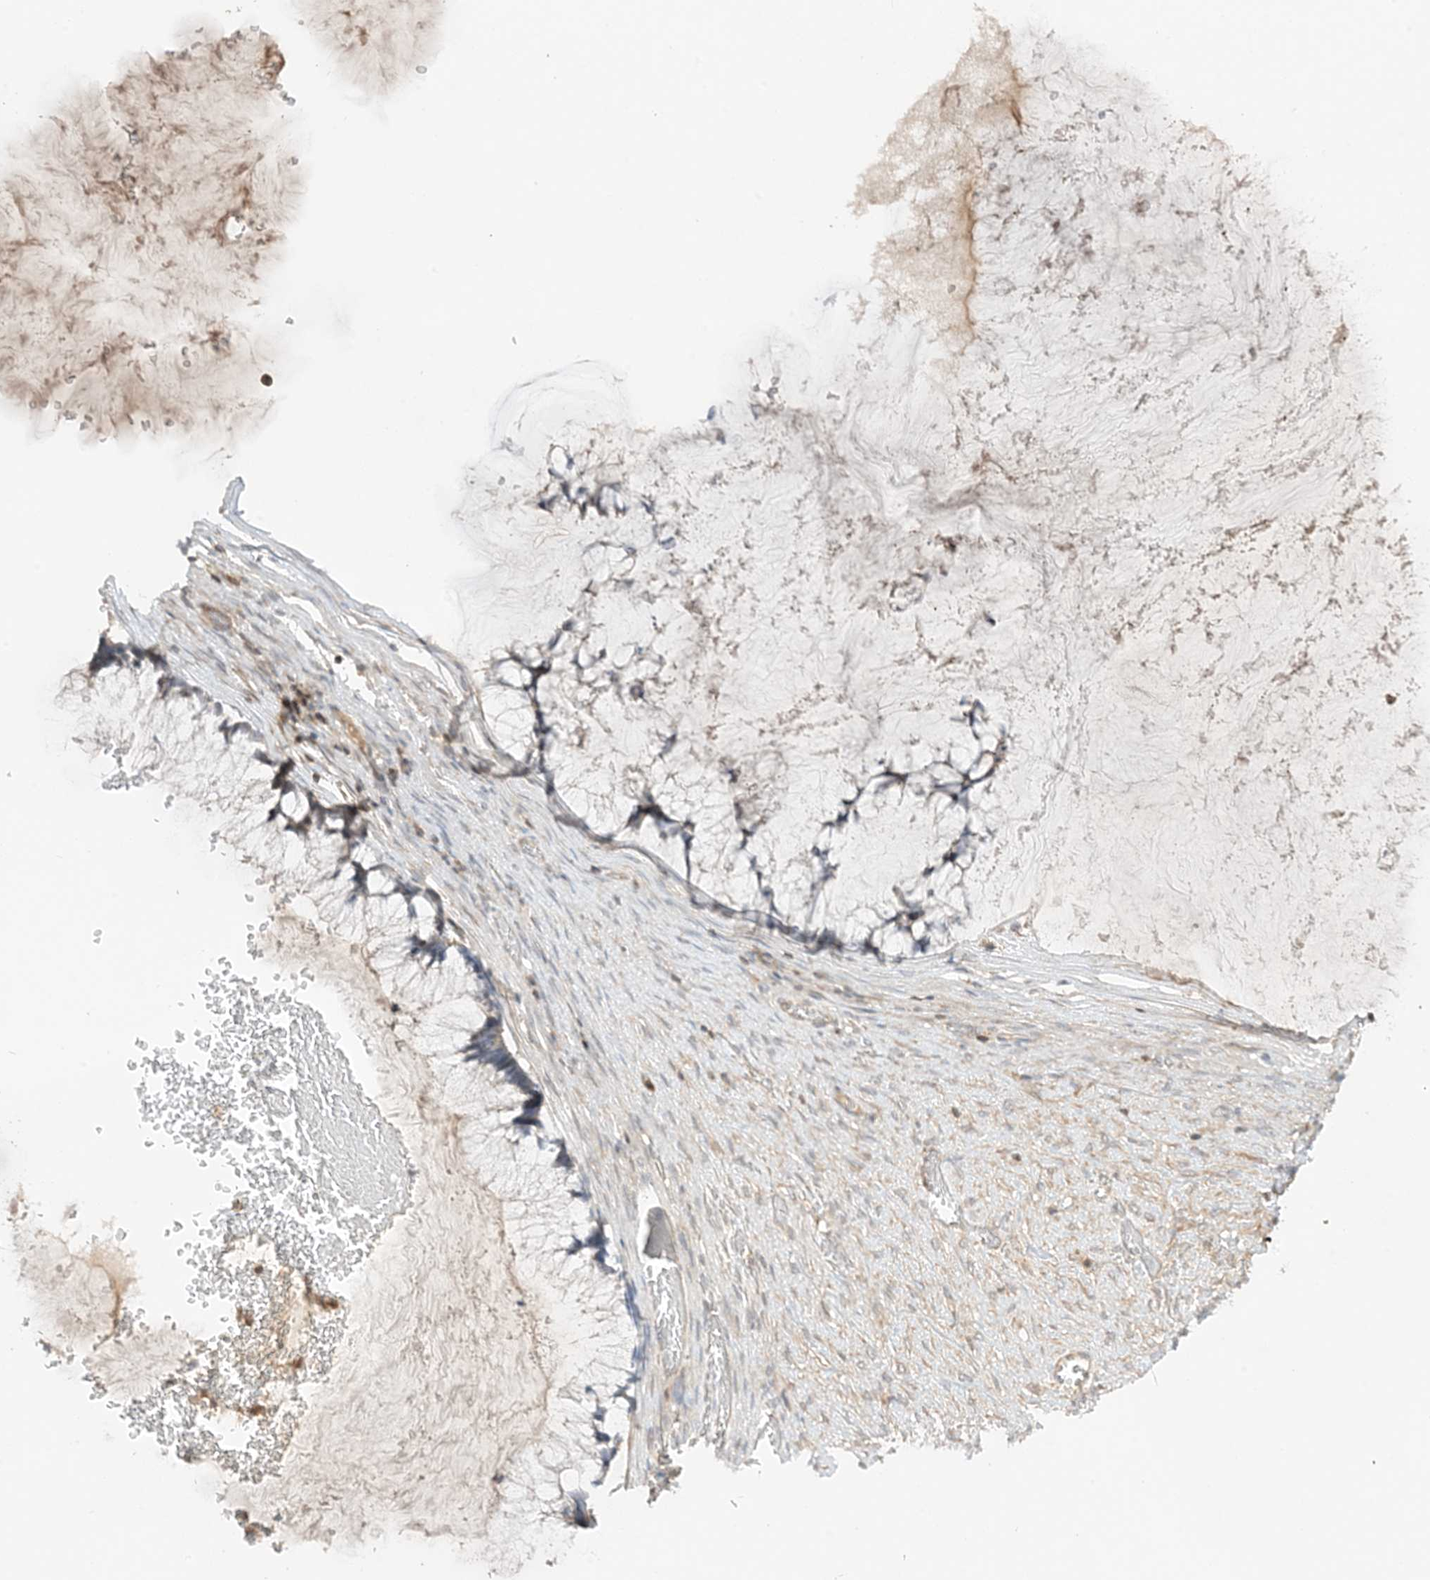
{"staining": {"intensity": "negative", "quantity": "none", "location": "none"}, "tissue": "ovarian cancer", "cell_type": "Tumor cells", "image_type": "cancer", "snomed": [{"axis": "morphology", "description": "Cystadenocarcinoma, mucinous, NOS"}, {"axis": "topography", "description": "Ovary"}], "caption": "An immunohistochemistry micrograph of ovarian cancer is shown. There is no staining in tumor cells of ovarian cancer. (Brightfield microscopy of DAB IHC at high magnification).", "gene": "SLC25A12", "patient": {"sex": "female", "age": 42}}